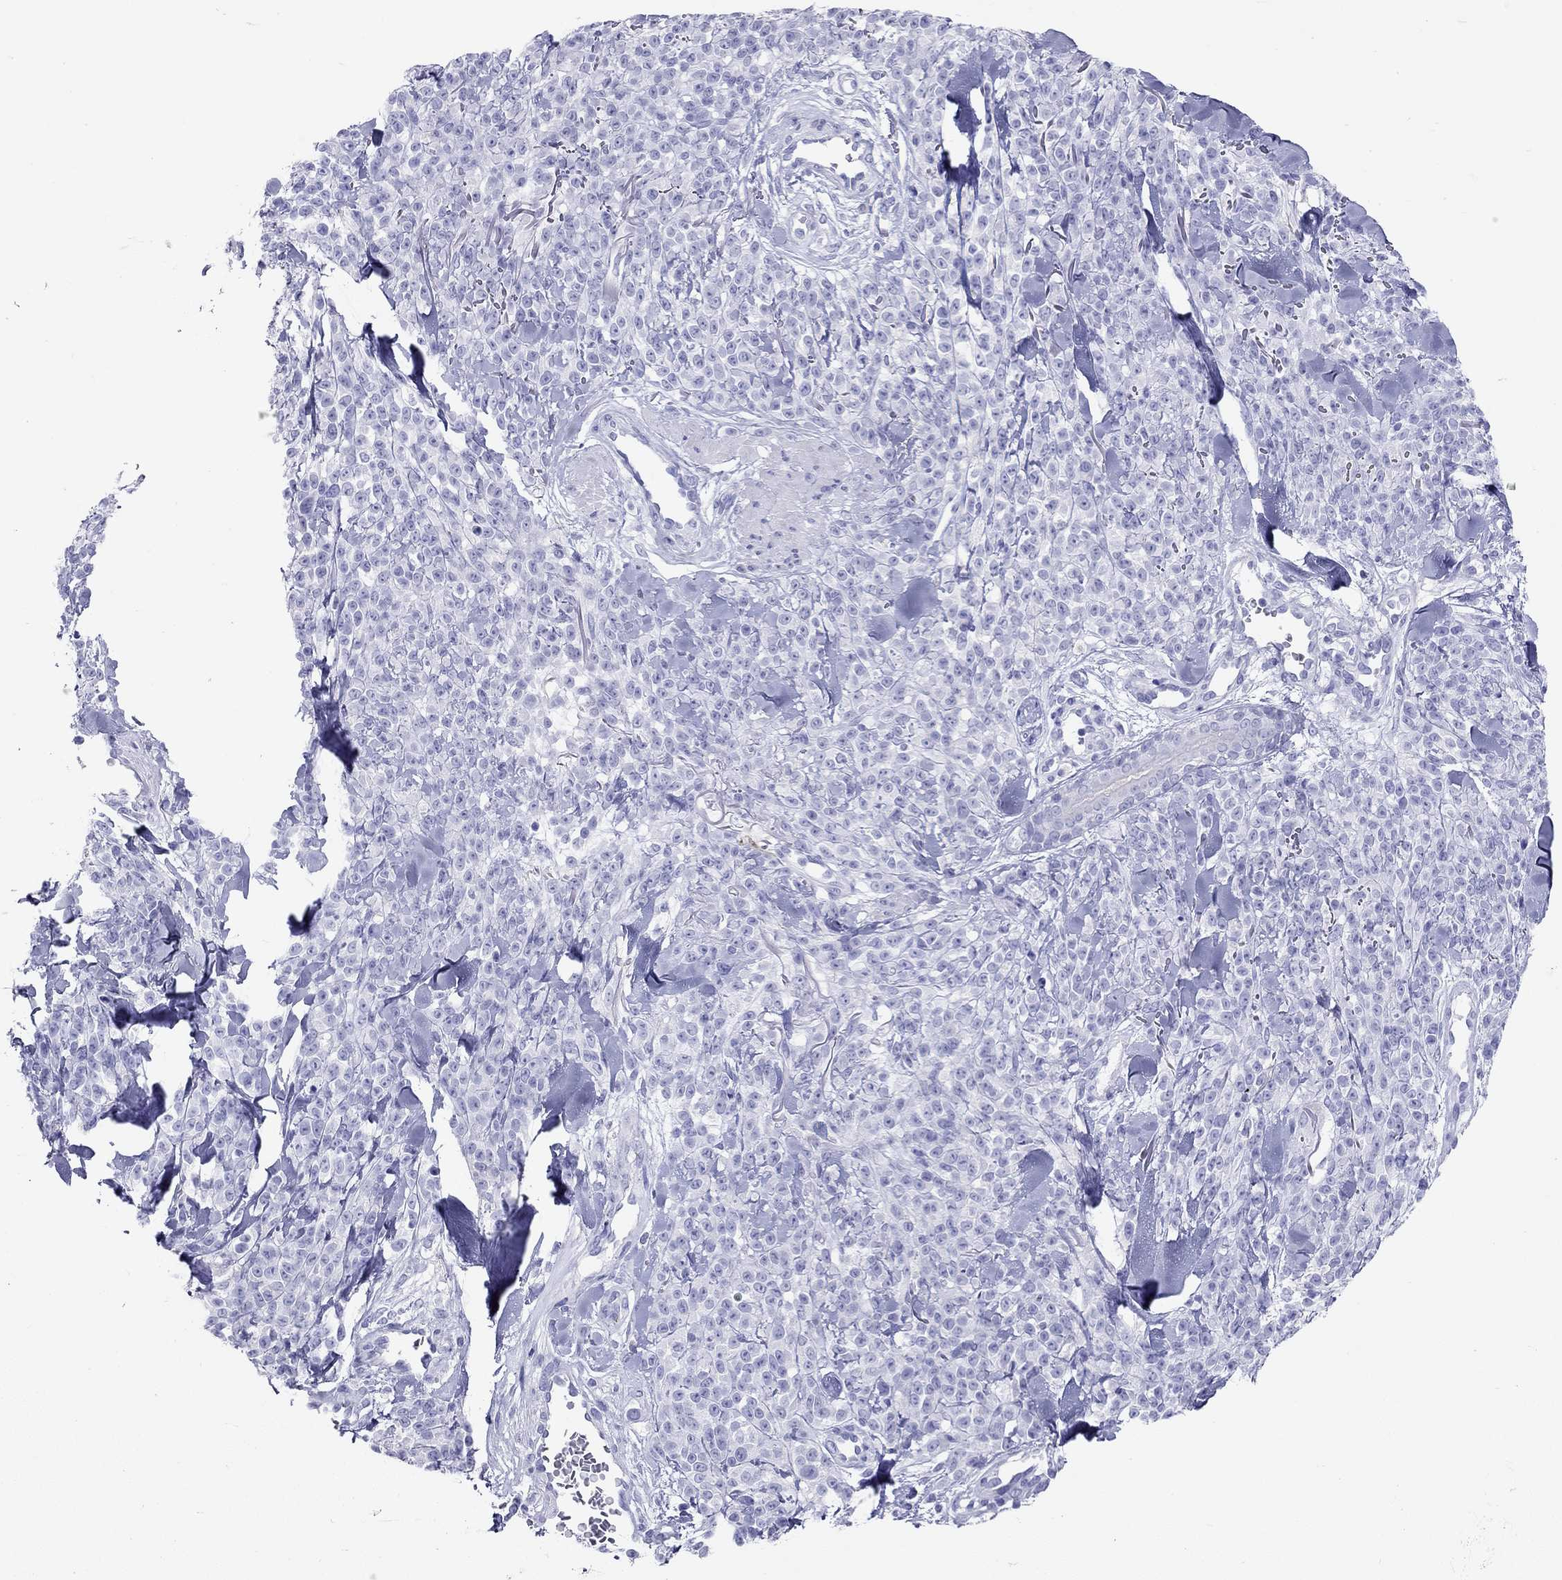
{"staining": {"intensity": "negative", "quantity": "none", "location": "none"}, "tissue": "melanoma", "cell_type": "Tumor cells", "image_type": "cancer", "snomed": [{"axis": "morphology", "description": "Malignant melanoma, NOS"}, {"axis": "topography", "description": "Skin"}, {"axis": "topography", "description": "Skin of trunk"}], "caption": "This is an IHC micrograph of human melanoma. There is no expression in tumor cells.", "gene": "HLA-DQB2", "patient": {"sex": "male", "age": 74}}